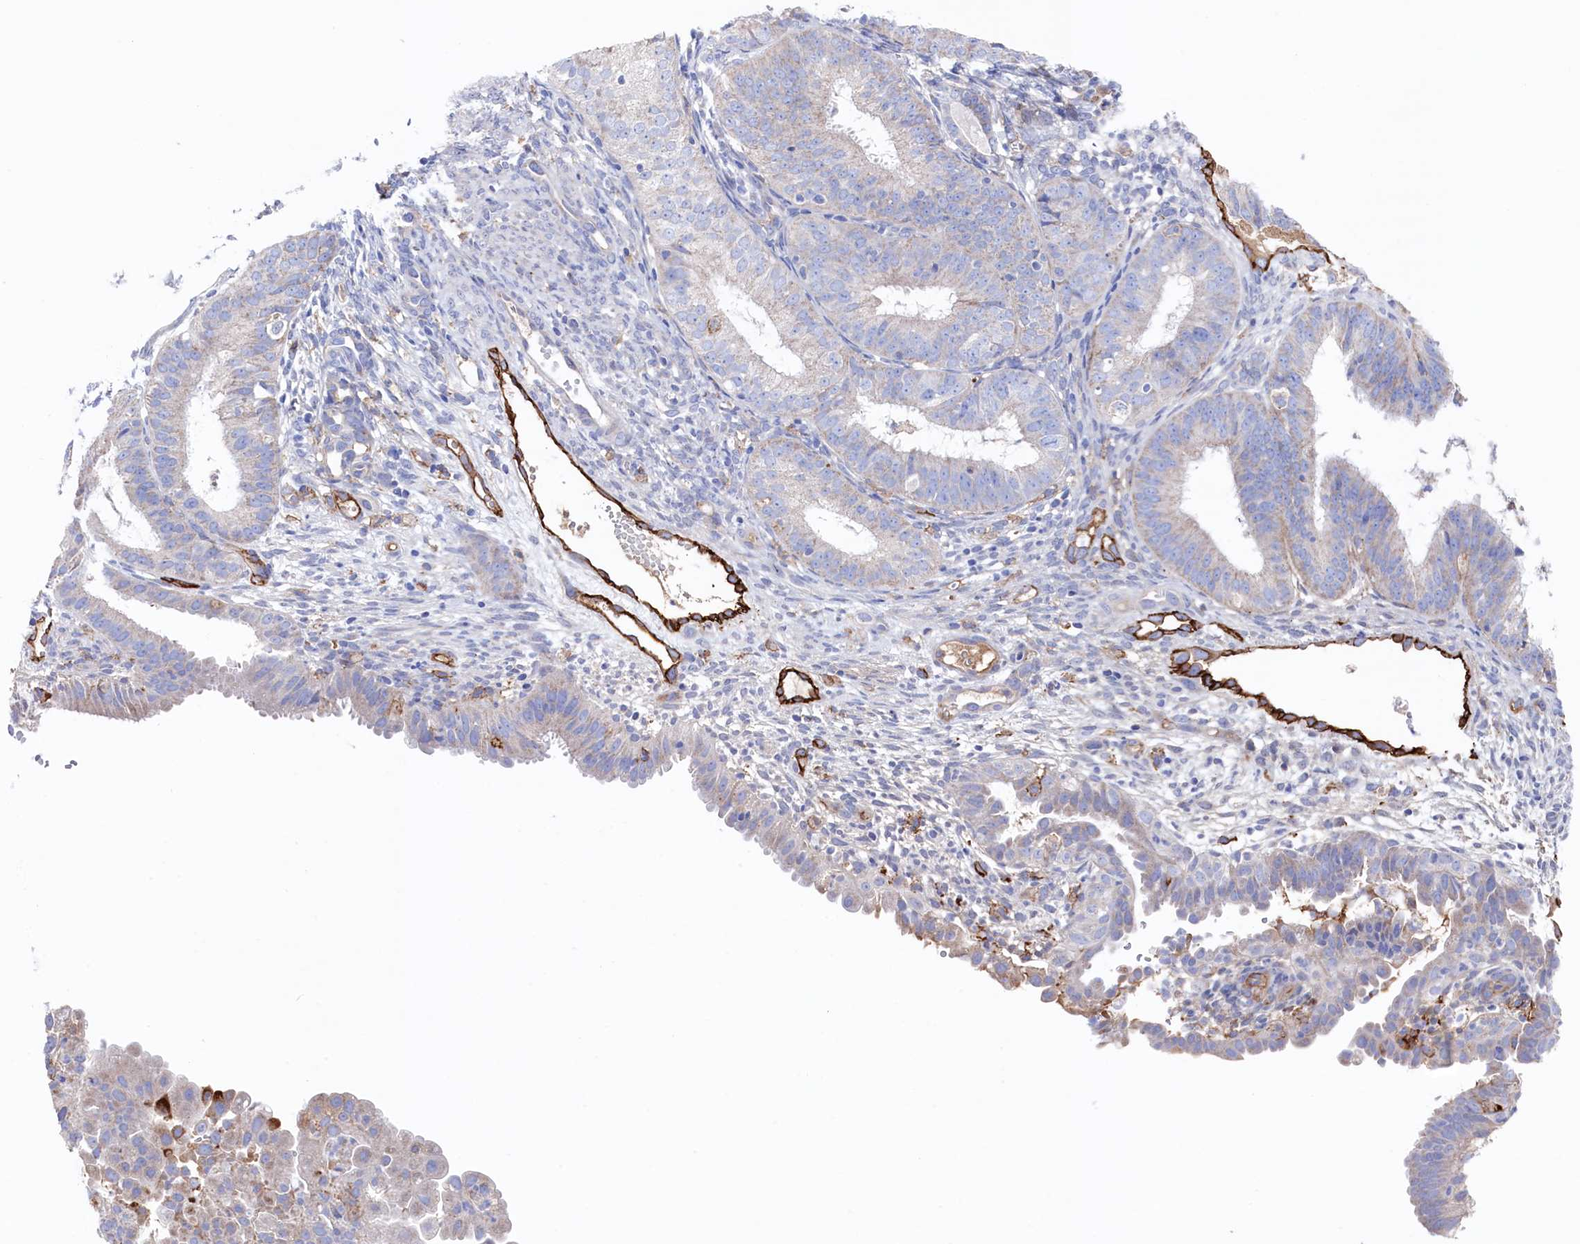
{"staining": {"intensity": "negative", "quantity": "none", "location": "none"}, "tissue": "endometrial cancer", "cell_type": "Tumor cells", "image_type": "cancer", "snomed": [{"axis": "morphology", "description": "Adenocarcinoma, NOS"}, {"axis": "topography", "description": "Endometrium"}], "caption": "There is no significant staining in tumor cells of endometrial cancer.", "gene": "C12orf73", "patient": {"sex": "female", "age": 51}}